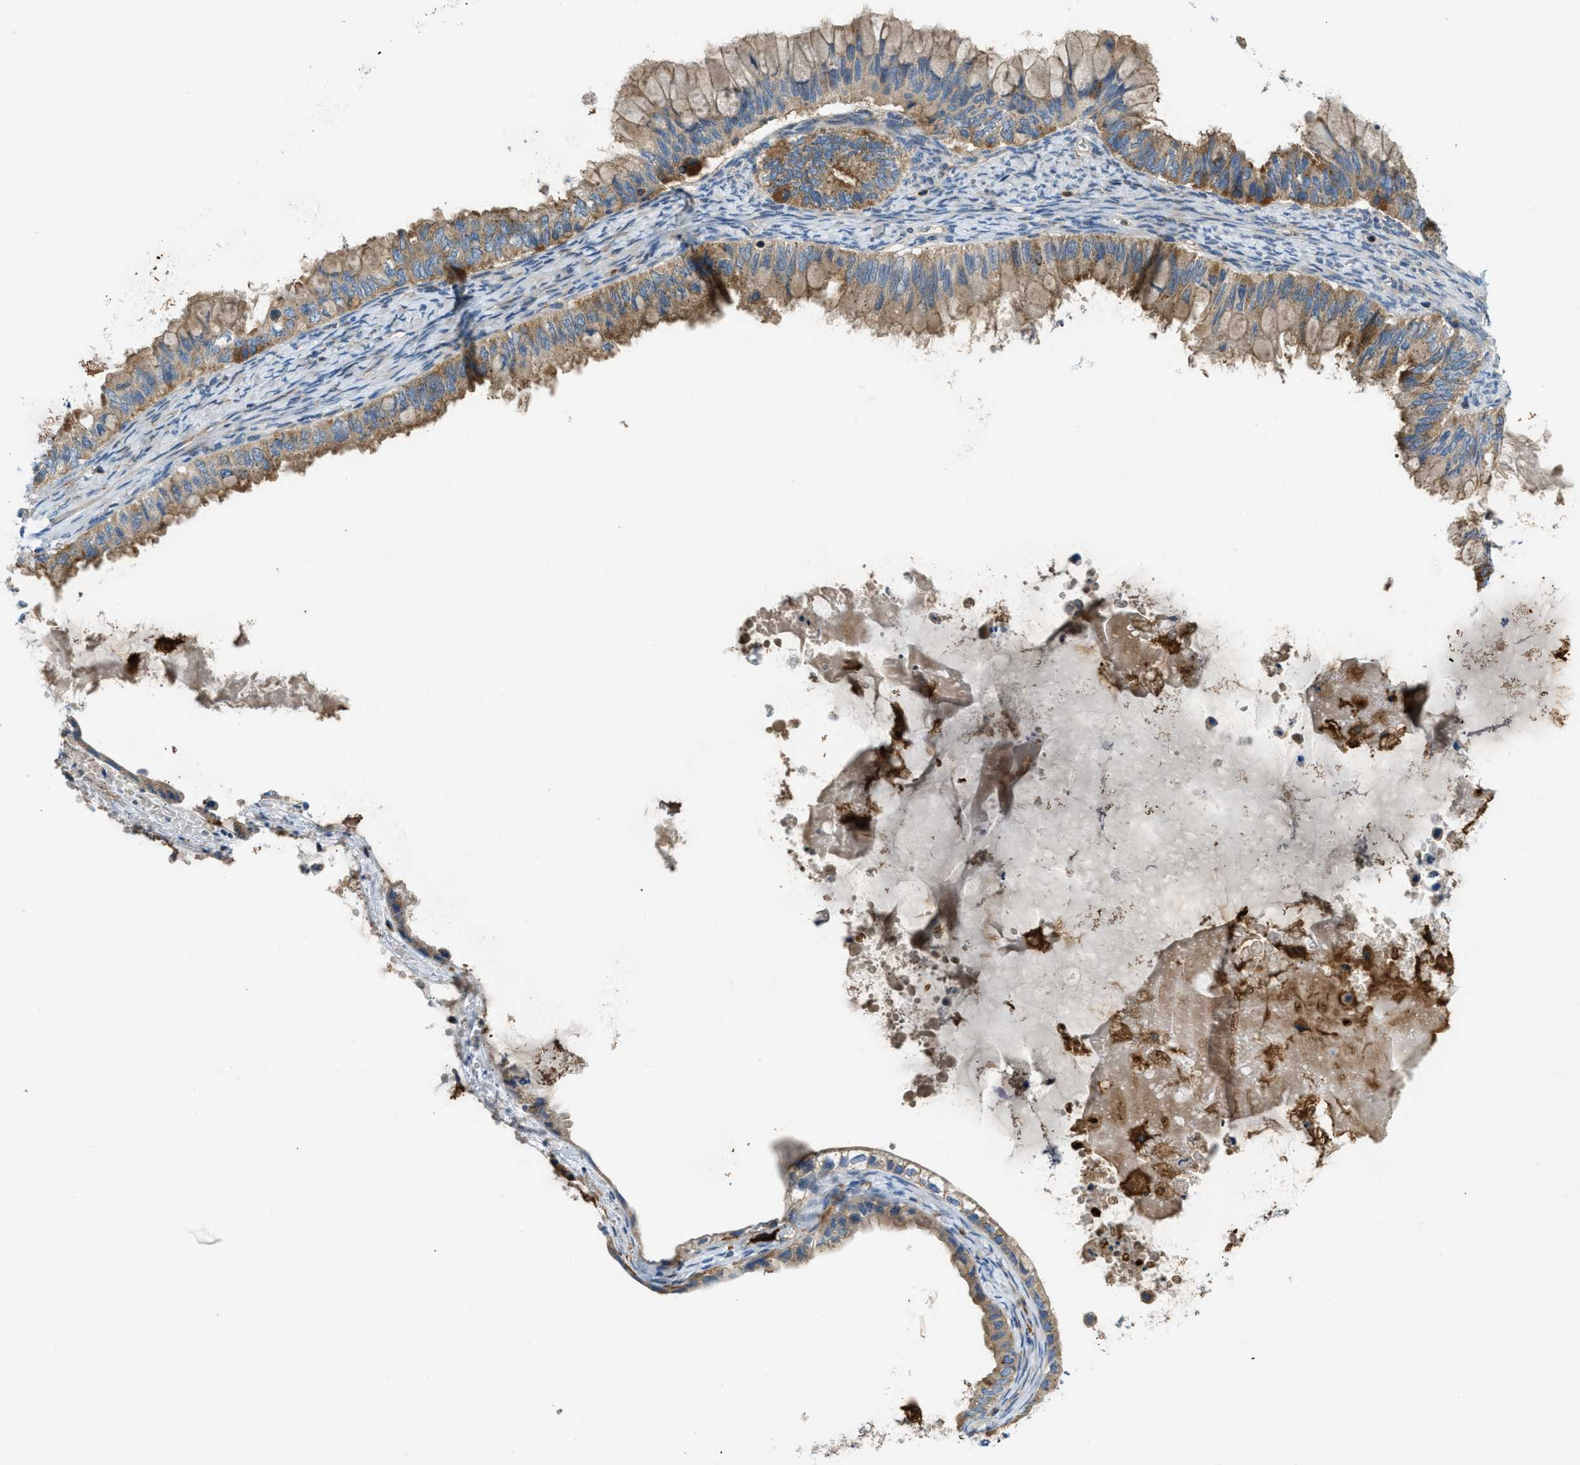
{"staining": {"intensity": "moderate", "quantity": ">75%", "location": "cytoplasmic/membranous"}, "tissue": "ovarian cancer", "cell_type": "Tumor cells", "image_type": "cancer", "snomed": [{"axis": "morphology", "description": "Cystadenocarcinoma, mucinous, NOS"}, {"axis": "topography", "description": "Ovary"}], "caption": "This is an image of immunohistochemistry staining of ovarian mucinous cystadenocarcinoma, which shows moderate expression in the cytoplasmic/membranous of tumor cells.", "gene": "RFFL", "patient": {"sex": "female", "age": 80}}